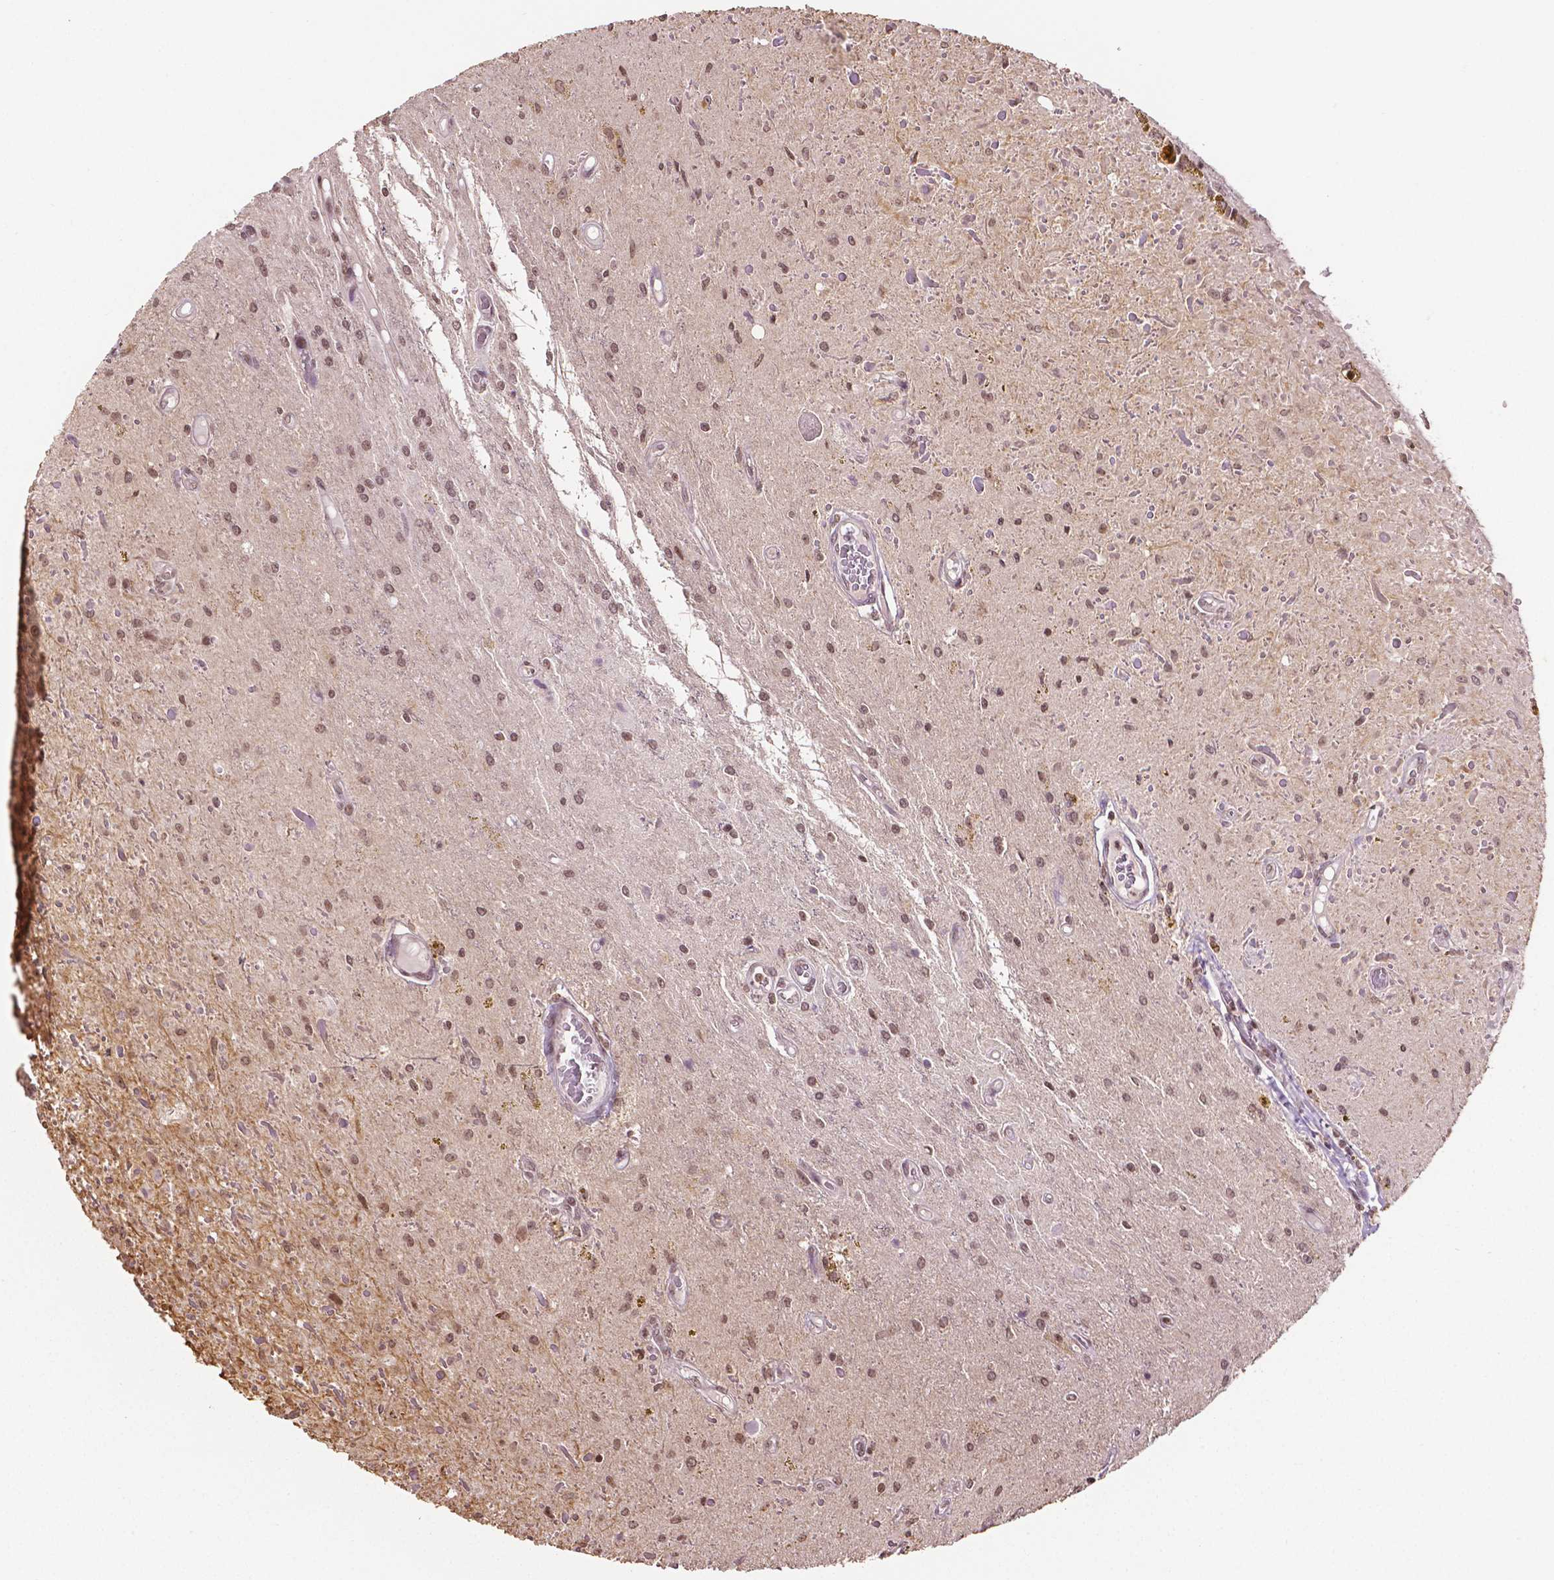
{"staining": {"intensity": "moderate", "quantity": ">75%", "location": "nuclear"}, "tissue": "glioma", "cell_type": "Tumor cells", "image_type": "cancer", "snomed": [{"axis": "morphology", "description": "Glioma, malignant, Low grade"}, {"axis": "topography", "description": "Cerebellum"}], "caption": "Malignant glioma (low-grade) was stained to show a protein in brown. There is medium levels of moderate nuclear expression in approximately >75% of tumor cells. (brown staining indicates protein expression, while blue staining denotes nuclei).", "gene": "DEK", "patient": {"sex": "female", "age": 14}}